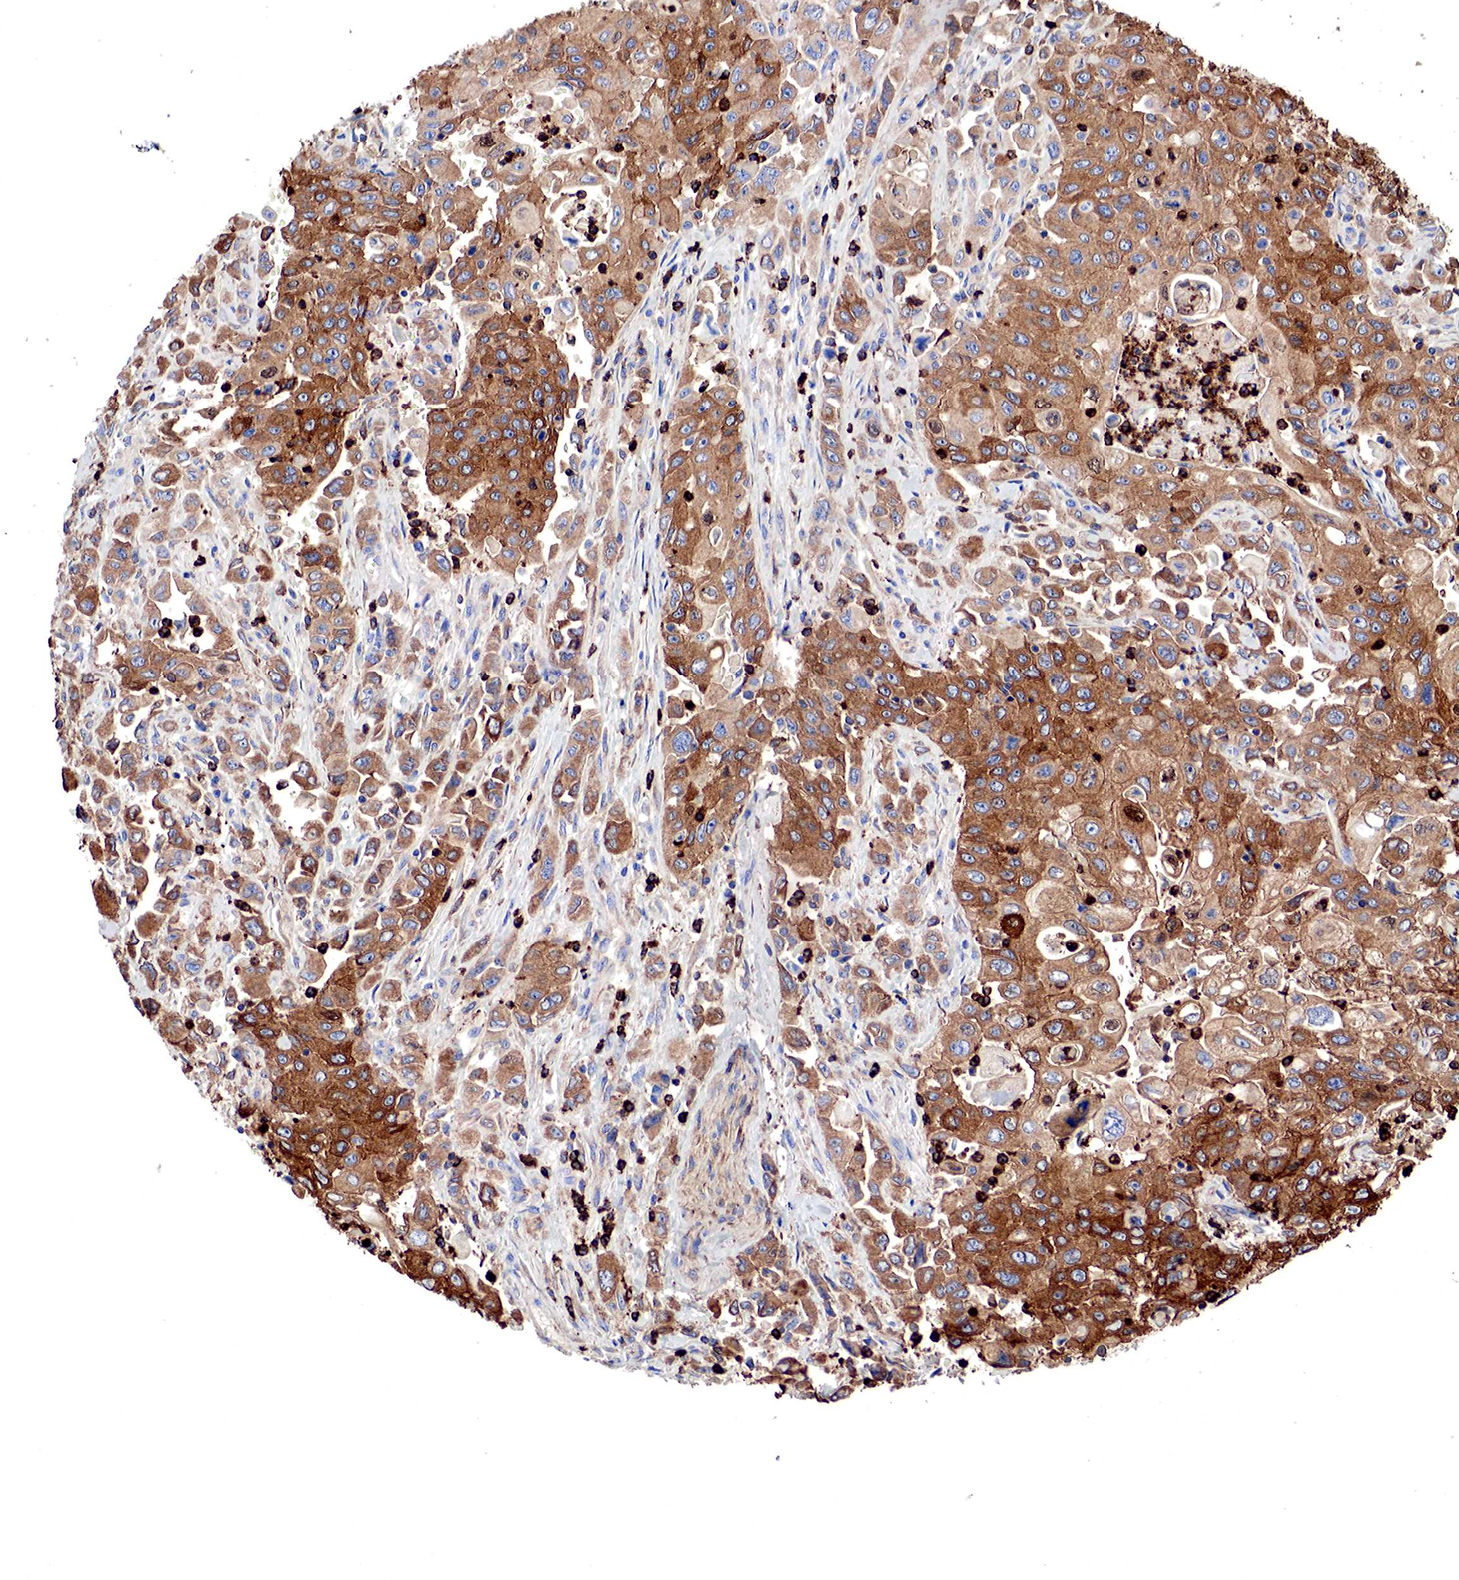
{"staining": {"intensity": "strong", "quantity": ">75%", "location": "cytoplasmic/membranous"}, "tissue": "pancreatic cancer", "cell_type": "Tumor cells", "image_type": "cancer", "snomed": [{"axis": "morphology", "description": "Adenocarcinoma, NOS"}, {"axis": "topography", "description": "Pancreas"}], "caption": "Immunohistochemistry of pancreatic cancer (adenocarcinoma) exhibits high levels of strong cytoplasmic/membranous staining in approximately >75% of tumor cells.", "gene": "G6PD", "patient": {"sex": "male", "age": 70}}